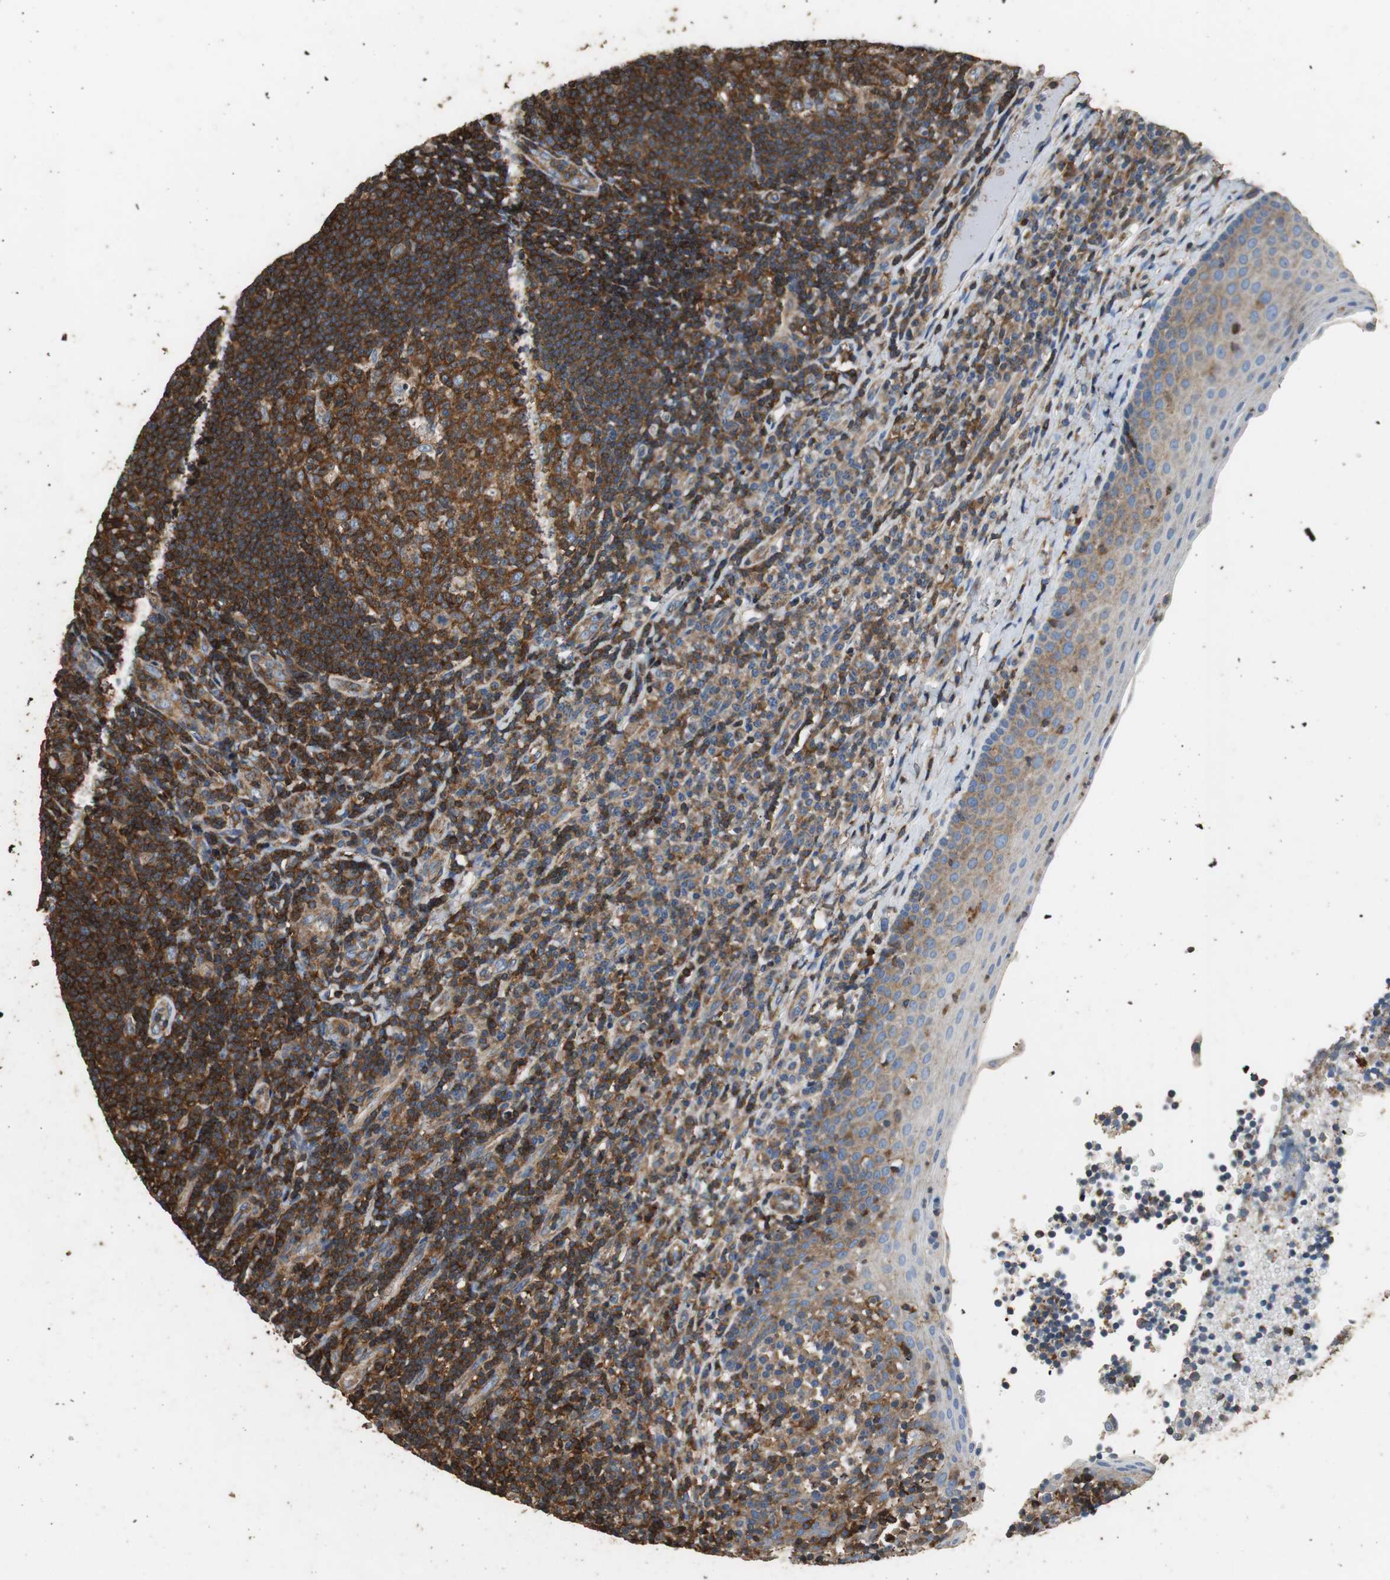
{"staining": {"intensity": "strong", "quantity": ">75%", "location": "cytoplasmic/membranous"}, "tissue": "tonsil", "cell_type": "Germinal center cells", "image_type": "normal", "snomed": [{"axis": "morphology", "description": "Normal tissue, NOS"}, {"axis": "topography", "description": "Tonsil"}], "caption": "Immunohistochemical staining of normal tonsil reveals high levels of strong cytoplasmic/membranous expression in about >75% of germinal center cells. (DAB (3,3'-diaminobenzidine) IHC with brightfield microscopy, high magnification).", "gene": "PRKRA", "patient": {"sex": "female", "age": 40}}